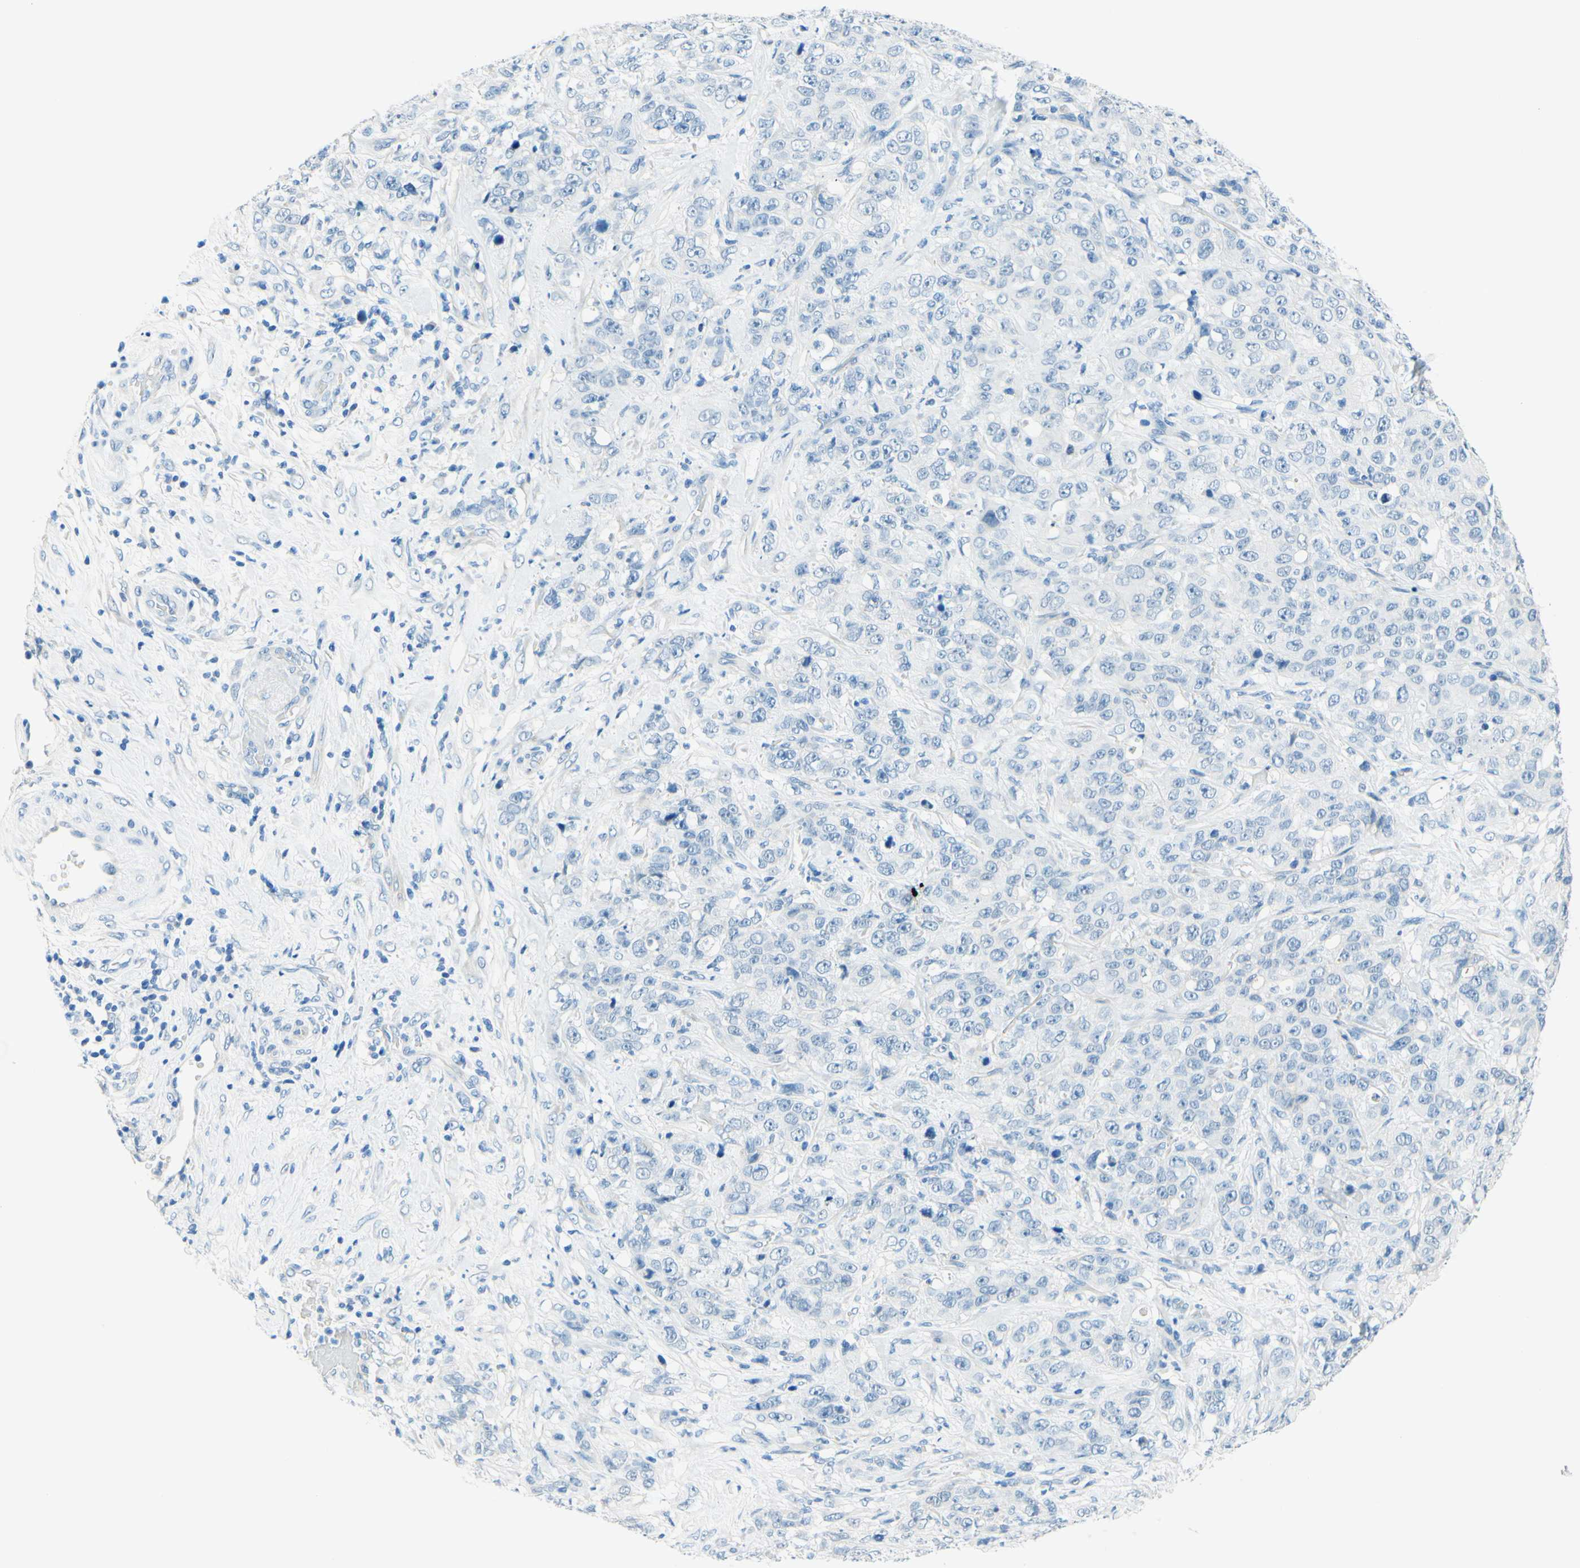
{"staining": {"intensity": "negative", "quantity": "none", "location": "none"}, "tissue": "stomach cancer", "cell_type": "Tumor cells", "image_type": "cancer", "snomed": [{"axis": "morphology", "description": "Adenocarcinoma, NOS"}, {"axis": "topography", "description": "Stomach"}], "caption": "This photomicrograph is of adenocarcinoma (stomach) stained with immunohistochemistry (IHC) to label a protein in brown with the nuclei are counter-stained blue. There is no positivity in tumor cells.", "gene": "PASD1", "patient": {"sex": "male", "age": 48}}